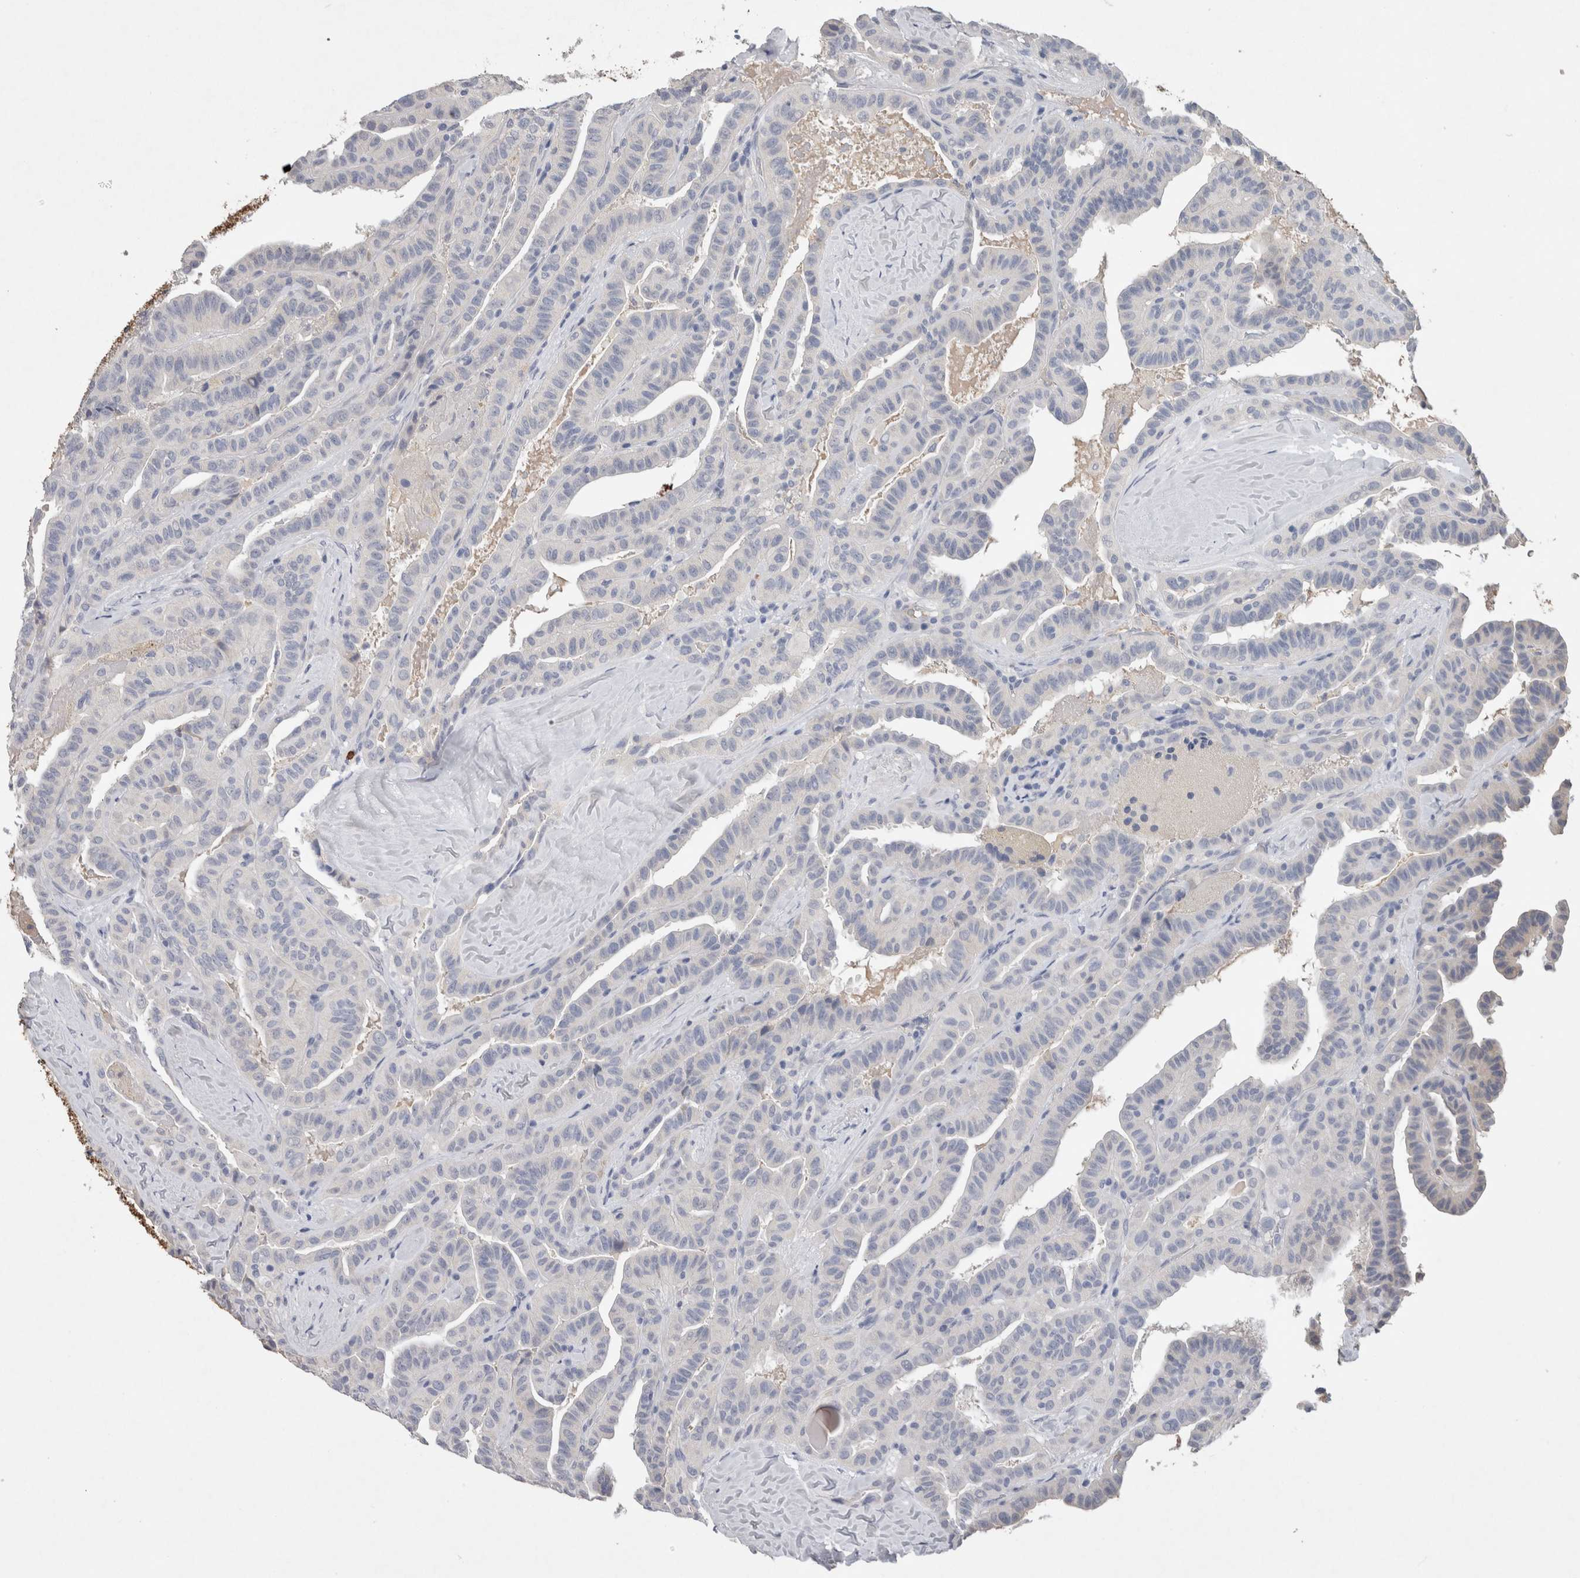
{"staining": {"intensity": "negative", "quantity": "none", "location": "none"}, "tissue": "thyroid cancer", "cell_type": "Tumor cells", "image_type": "cancer", "snomed": [{"axis": "morphology", "description": "Papillary adenocarcinoma, NOS"}, {"axis": "topography", "description": "Thyroid gland"}], "caption": "The histopathology image shows no significant positivity in tumor cells of papillary adenocarcinoma (thyroid). (DAB immunohistochemistry visualized using brightfield microscopy, high magnification).", "gene": "FABP7", "patient": {"sex": "male", "age": 77}}